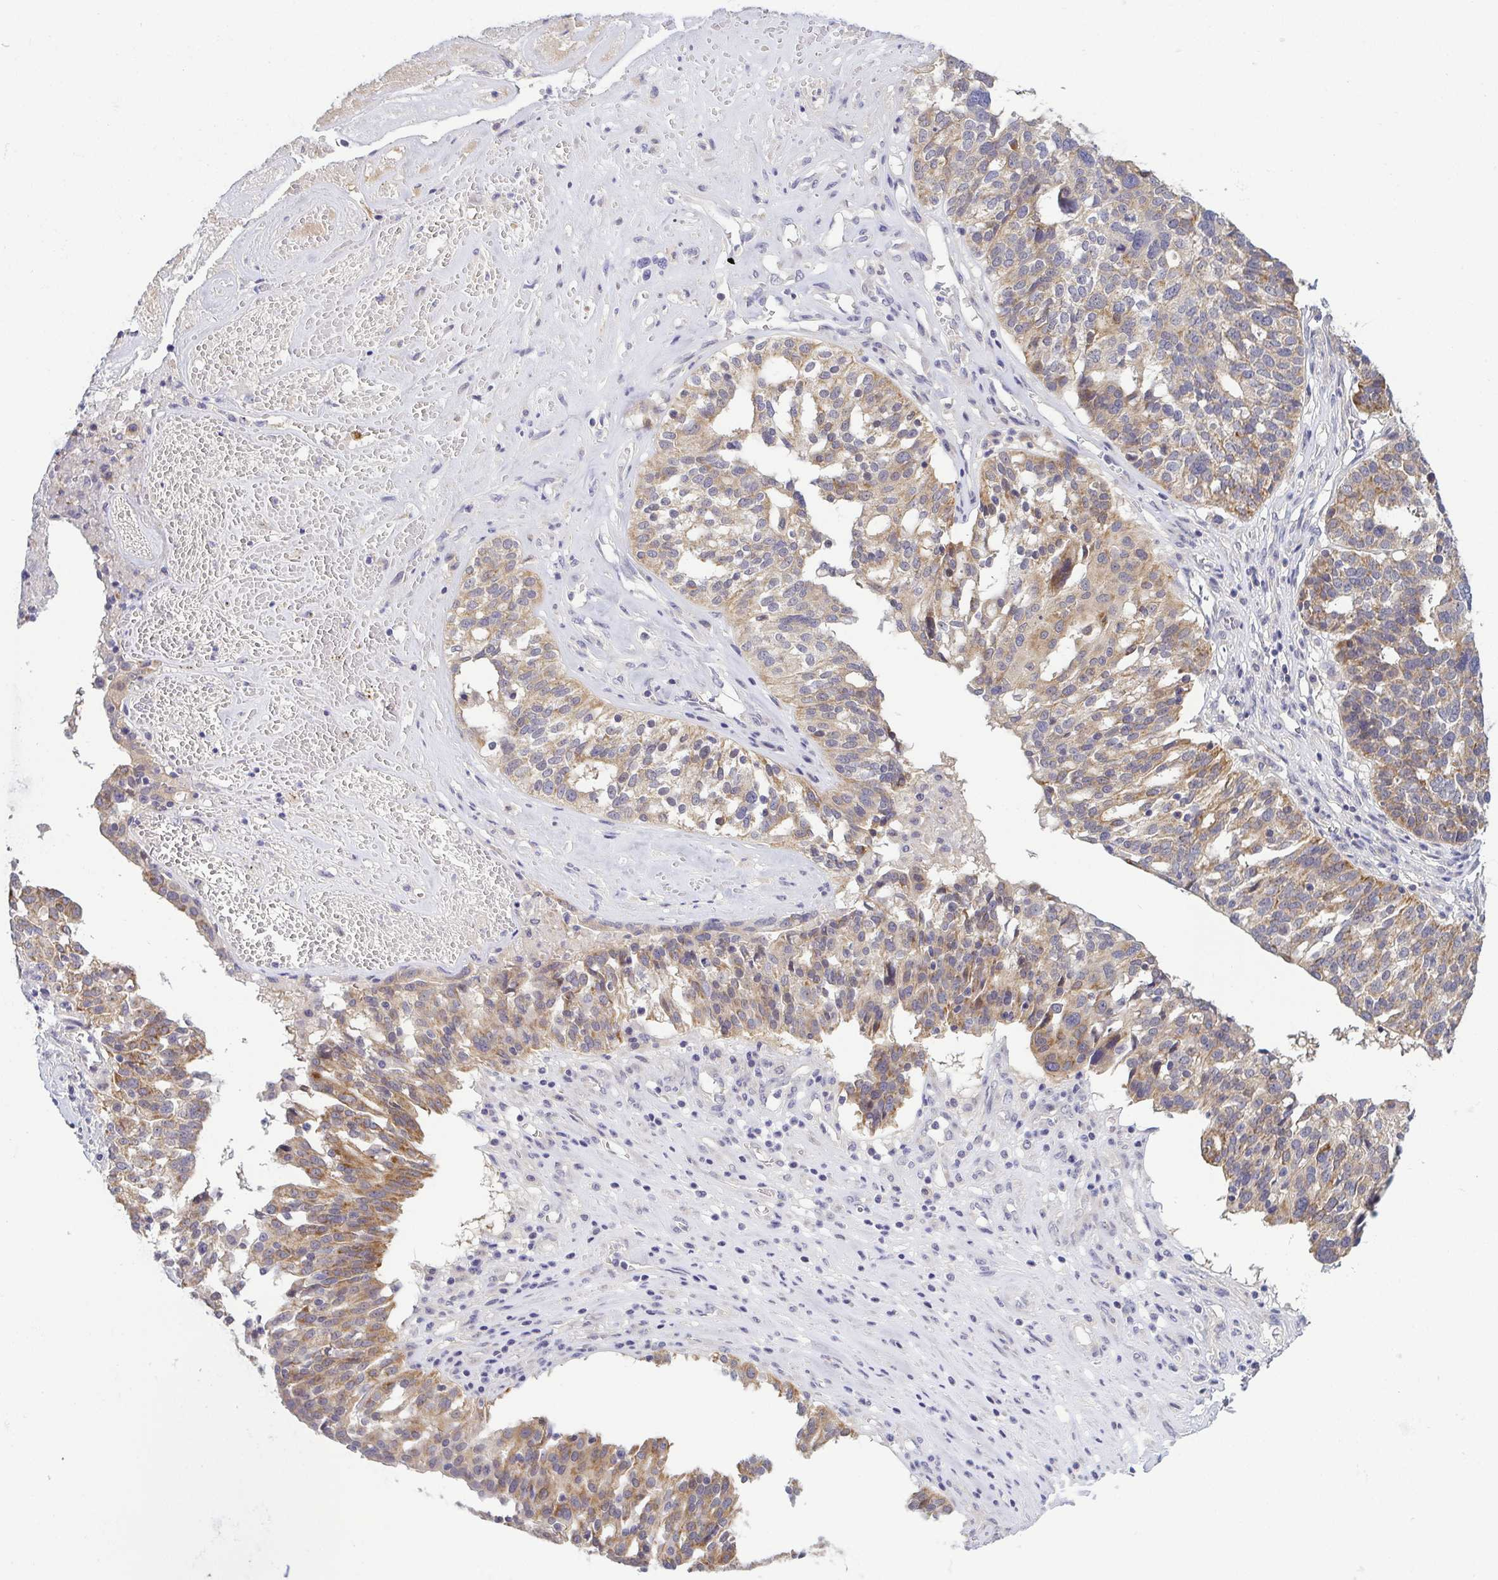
{"staining": {"intensity": "moderate", "quantity": "25%-75%", "location": "cytoplasmic/membranous"}, "tissue": "ovarian cancer", "cell_type": "Tumor cells", "image_type": "cancer", "snomed": [{"axis": "morphology", "description": "Cystadenocarcinoma, serous, NOS"}, {"axis": "topography", "description": "Ovary"}], "caption": "Immunohistochemical staining of ovarian cancer shows medium levels of moderate cytoplasmic/membranous expression in approximately 25%-75% of tumor cells.", "gene": "BCL2L1", "patient": {"sex": "female", "age": 59}}